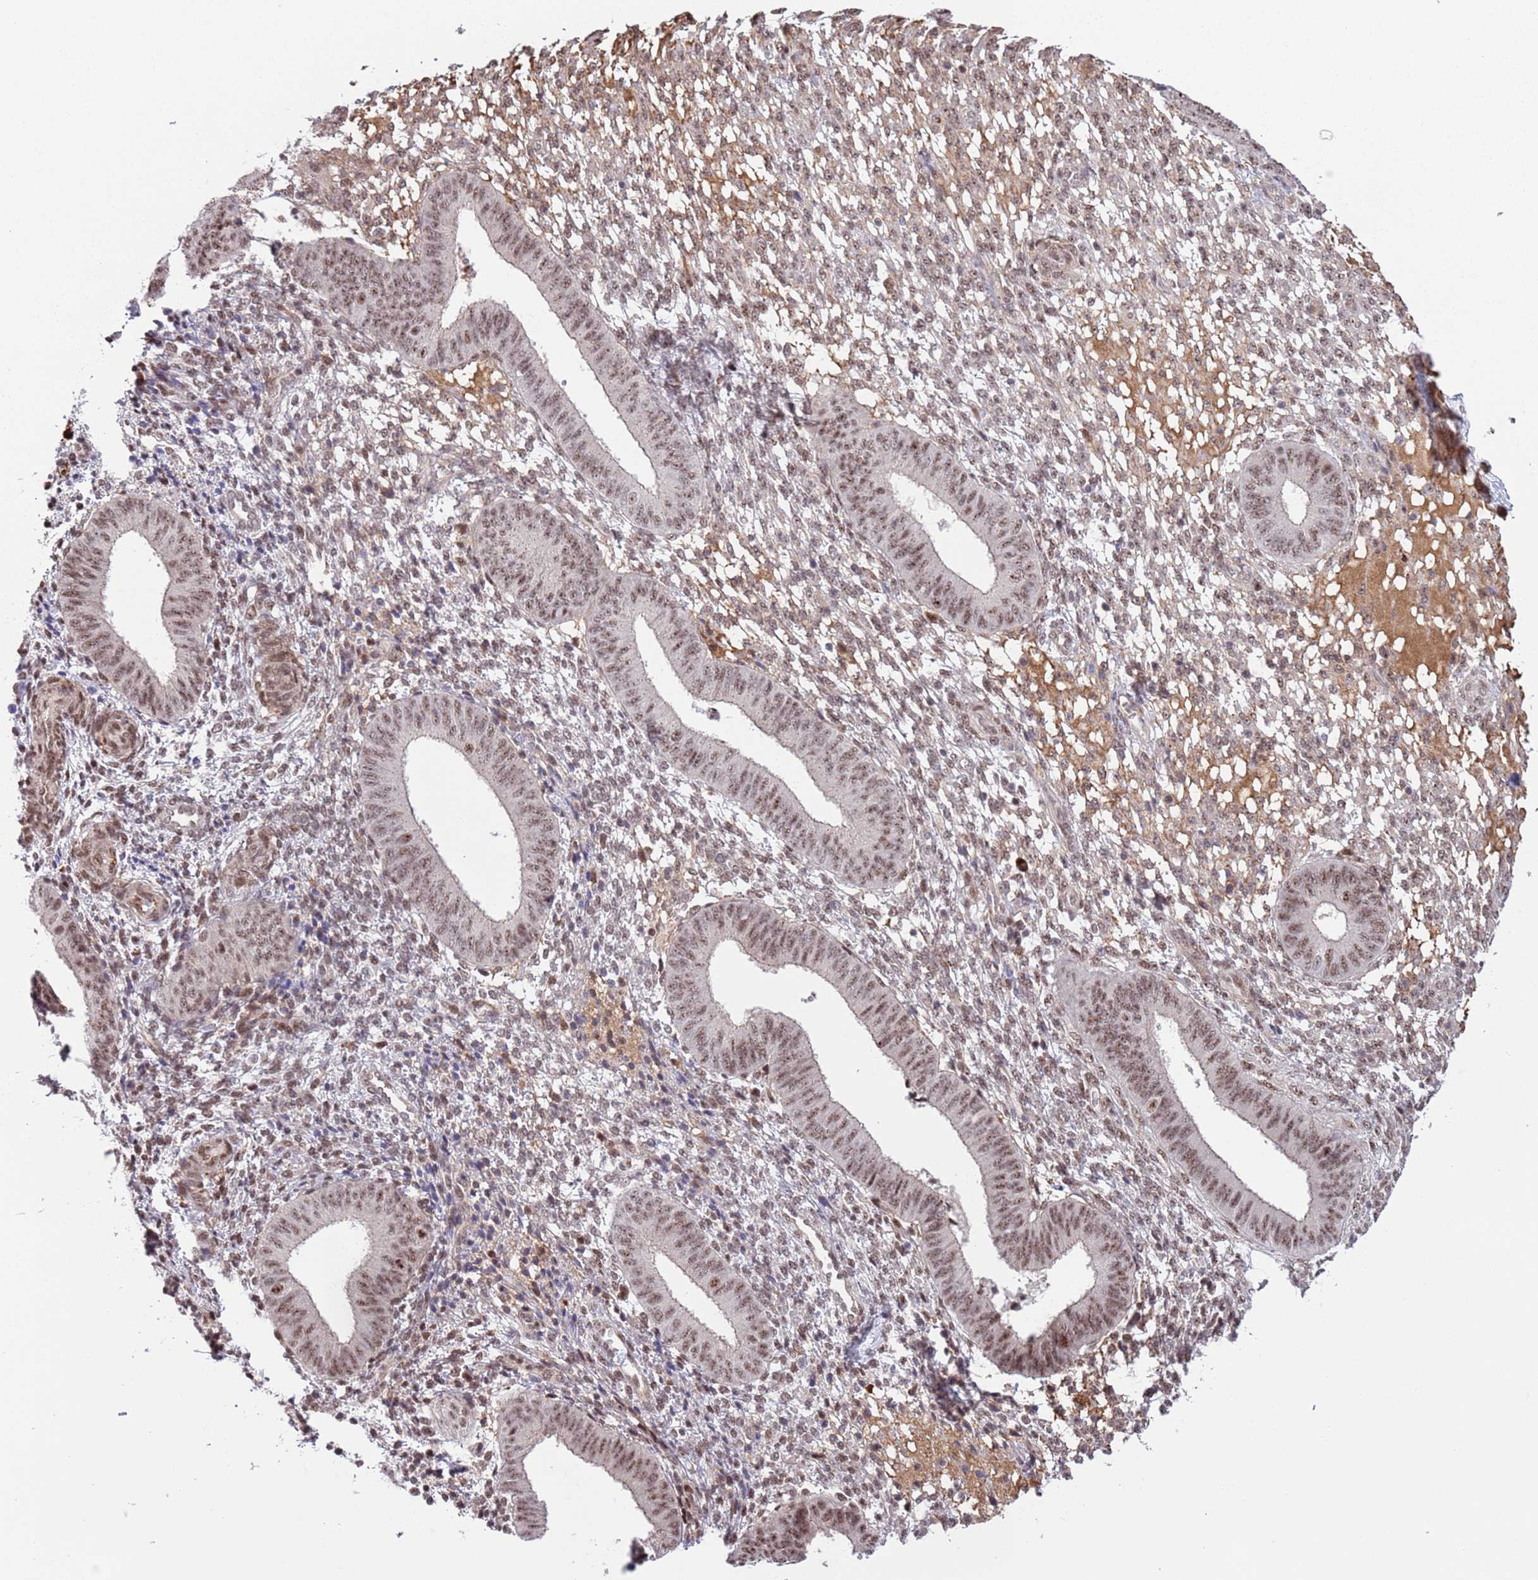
{"staining": {"intensity": "moderate", "quantity": "25%-75%", "location": "nuclear"}, "tissue": "endometrium", "cell_type": "Cells in endometrial stroma", "image_type": "normal", "snomed": [{"axis": "morphology", "description": "Normal tissue, NOS"}, {"axis": "topography", "description": "Endometrium"}], "caption": "This is an image of immunohistochemistry (IHC) staining of unremarkable endometrium, which shows moderate staining in the nuclear of cells in endometrial stroma.", "gene": "SIPA1L3", "patient": {"sex": "female", "age": 49}}